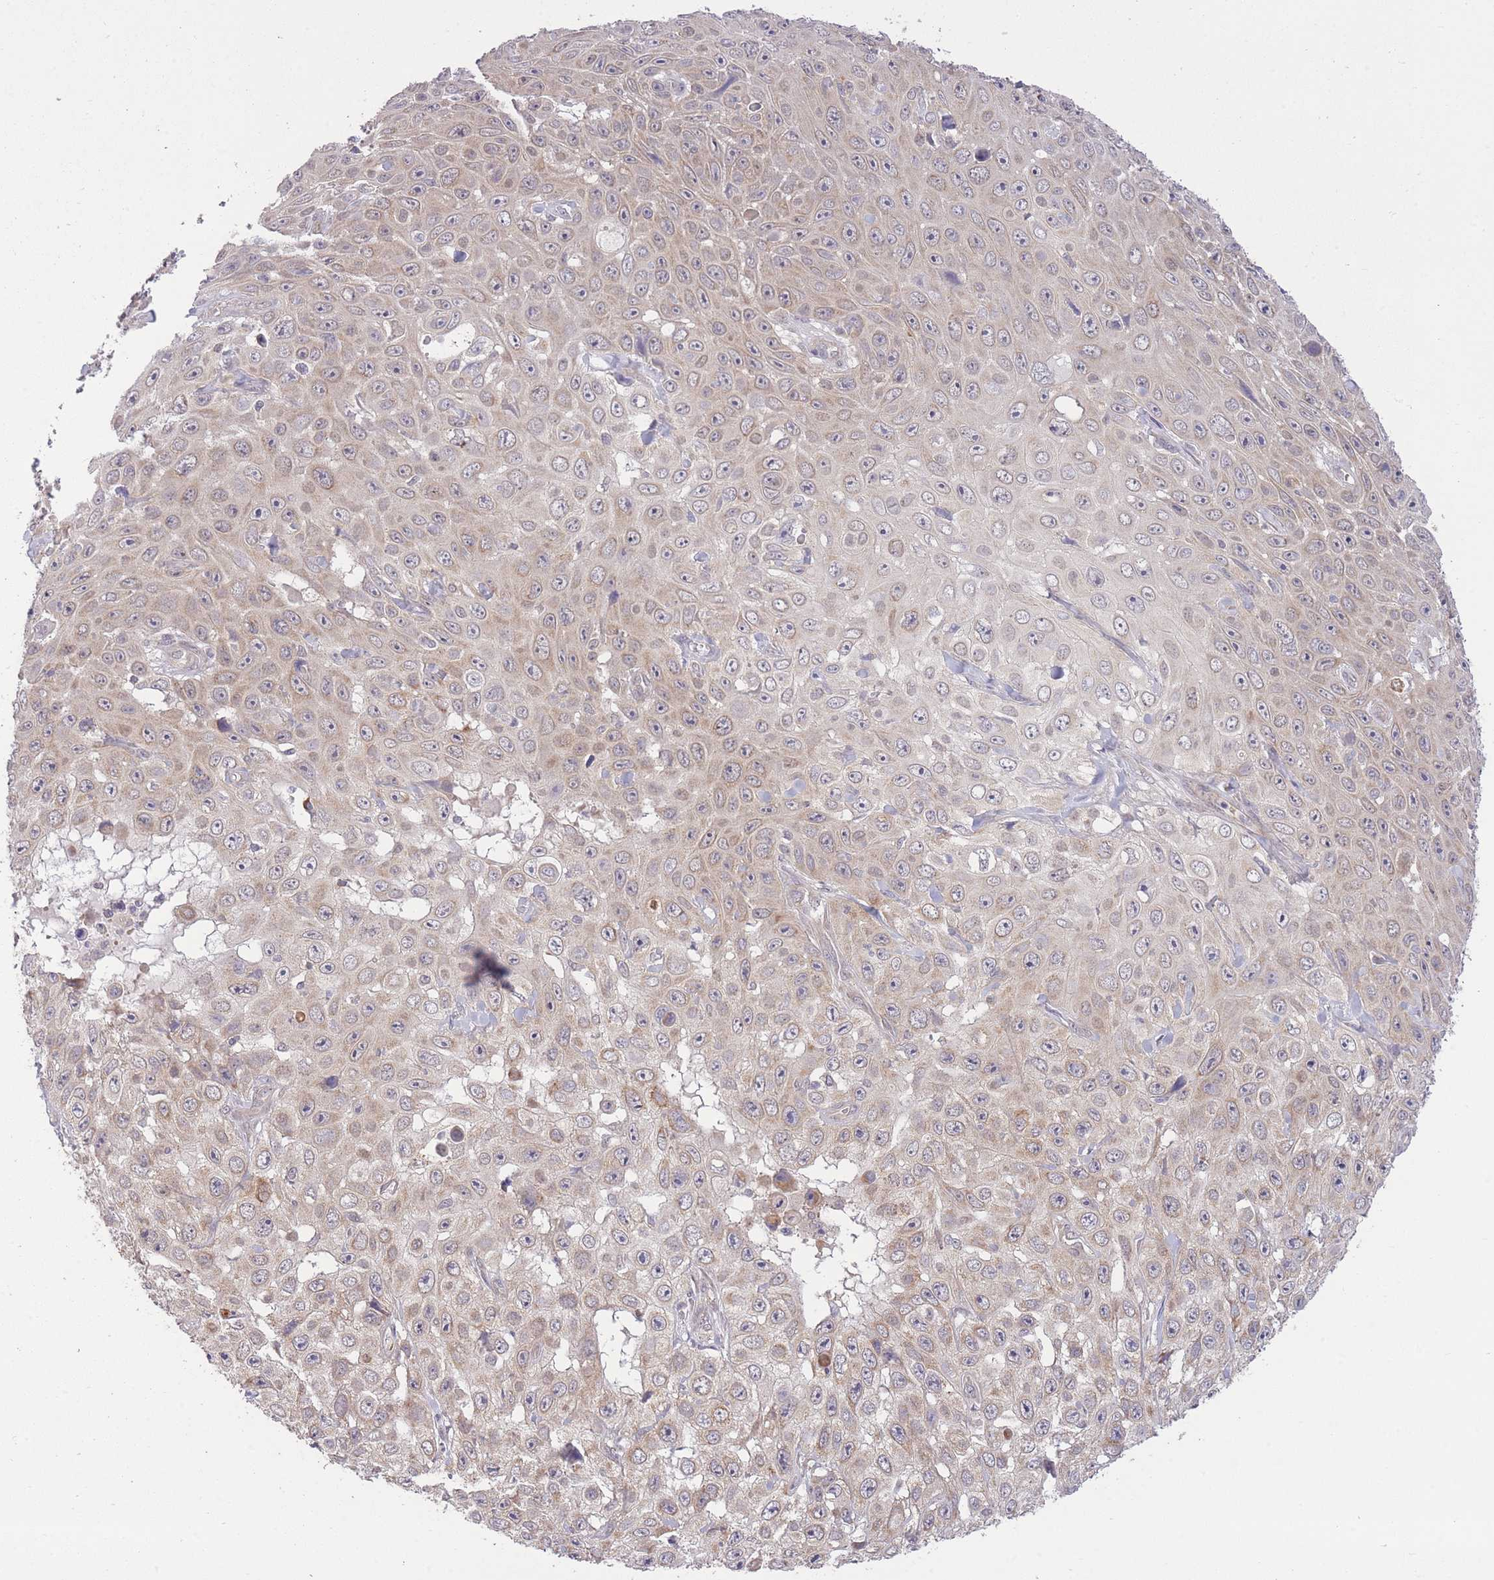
{"staining": {"intensity": "weak", "quantity": "<25%", "location": "cytoplasmic/membranous"}, "tissue": "skin cancer", "cell_type": "Tumor cells", "image_type": "cancer", "snomed": [{"axis": "morphology", "description": "Squamous cell carcinoma, NOS"}, {"axis": "topography", "description": "Skin"}], "caption": "DAB (3,3'-diaminobenzidine) immunohistochemical staining of human skin cancer displays no significant staining in tumor cells.", "gene": "ELOA2", "patient": {"sex": "male", "age": 82}}